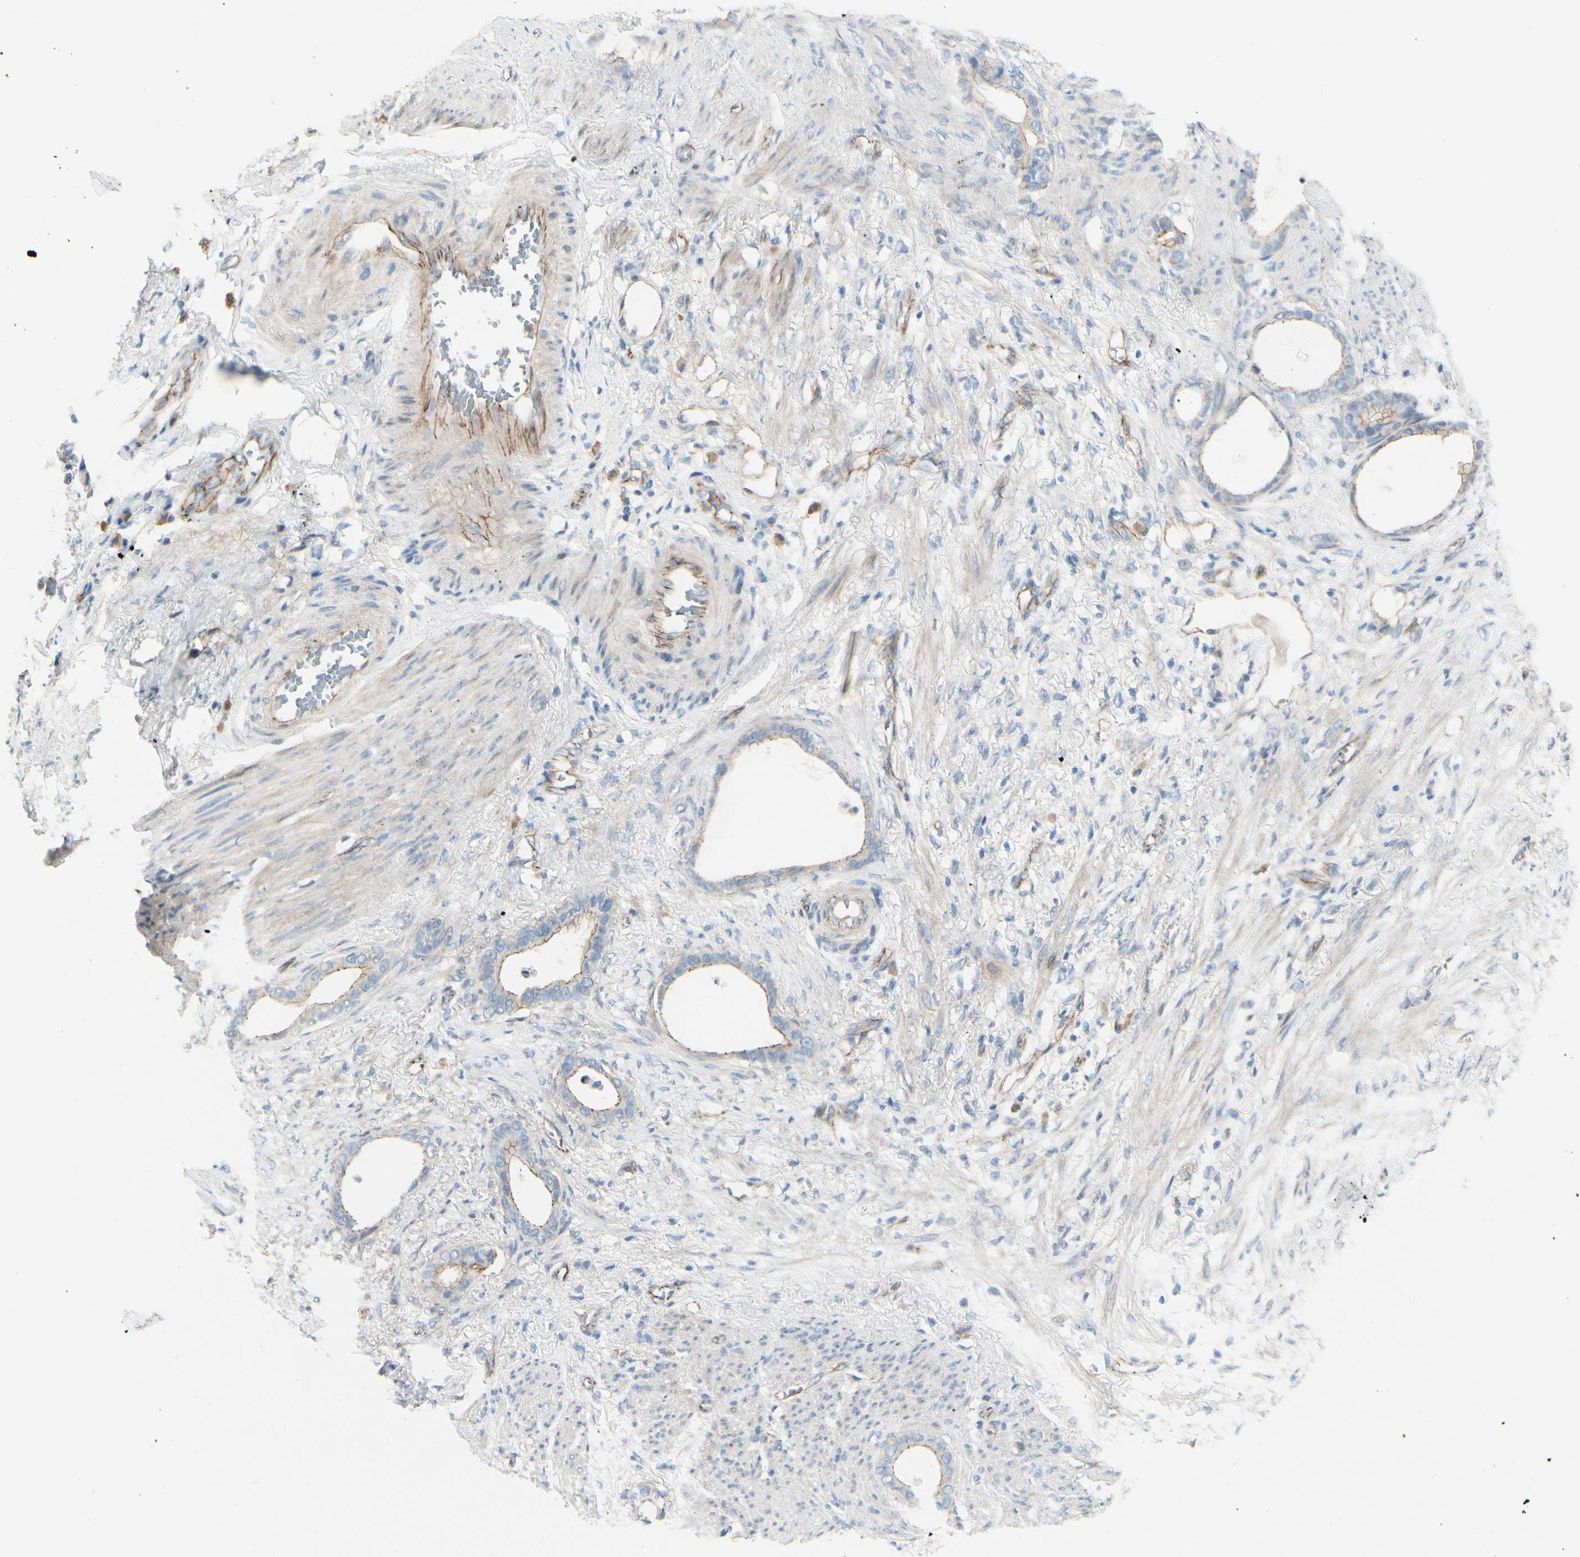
{"staining": {"intensity": "weak", "quantity": "<25%", "location": "cytoplasmic/membranous"}, "tissue": "stomach cancer", "cell_type": "Tumor cells", "image_type": "cancer", "snomed": [{"axis": "morphology", "description": "Adenocarcinoma, NOS"}, {"axis": "topography", "description": "Stomach"}], "caption": "An image of human stomach cancer is negative for staining in tumor cells.", "gene": "TJP1", "patient": {"sex": "female", "age": 75}}